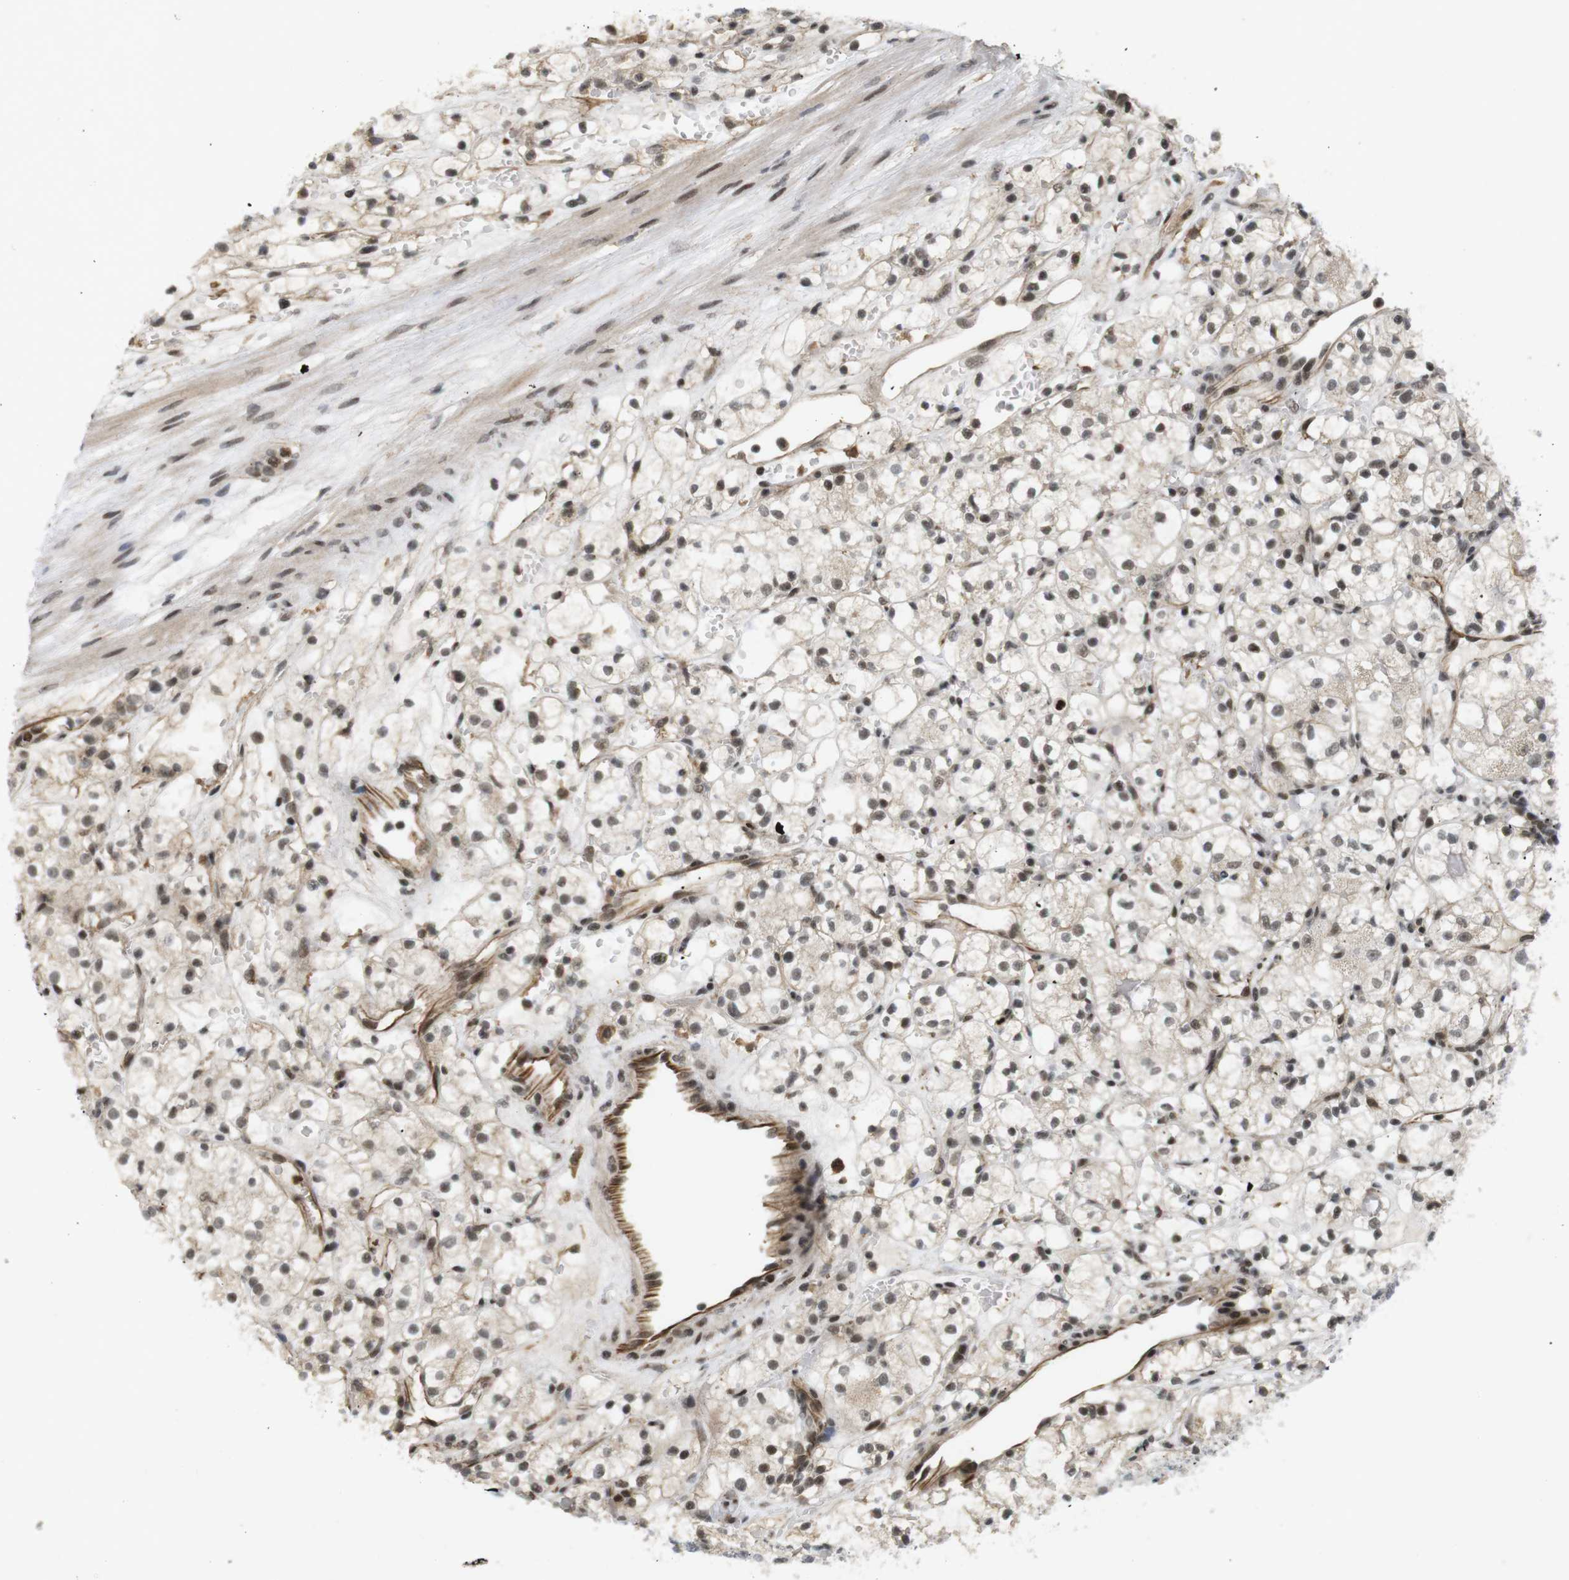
{"staining": {"intensity": "moderate", "quantity": ">75%", "location": "nuclear"}, "tissue": "renal cancer", "cell_type": "Tumor cells", "image_type": "cancer", "snomed": [{"axis": "morphology", "description": "Adenocarcinoma, NOS"}, {"axis": "topography", "description": "Kidney"}], "caption": "The immunohistochemical stain shows moderate nuclear staining in tumor cells of adenocarcinoma (renal) tissue.", "gene": "SP2", "patient": {"sex": "female", "age": 60}}